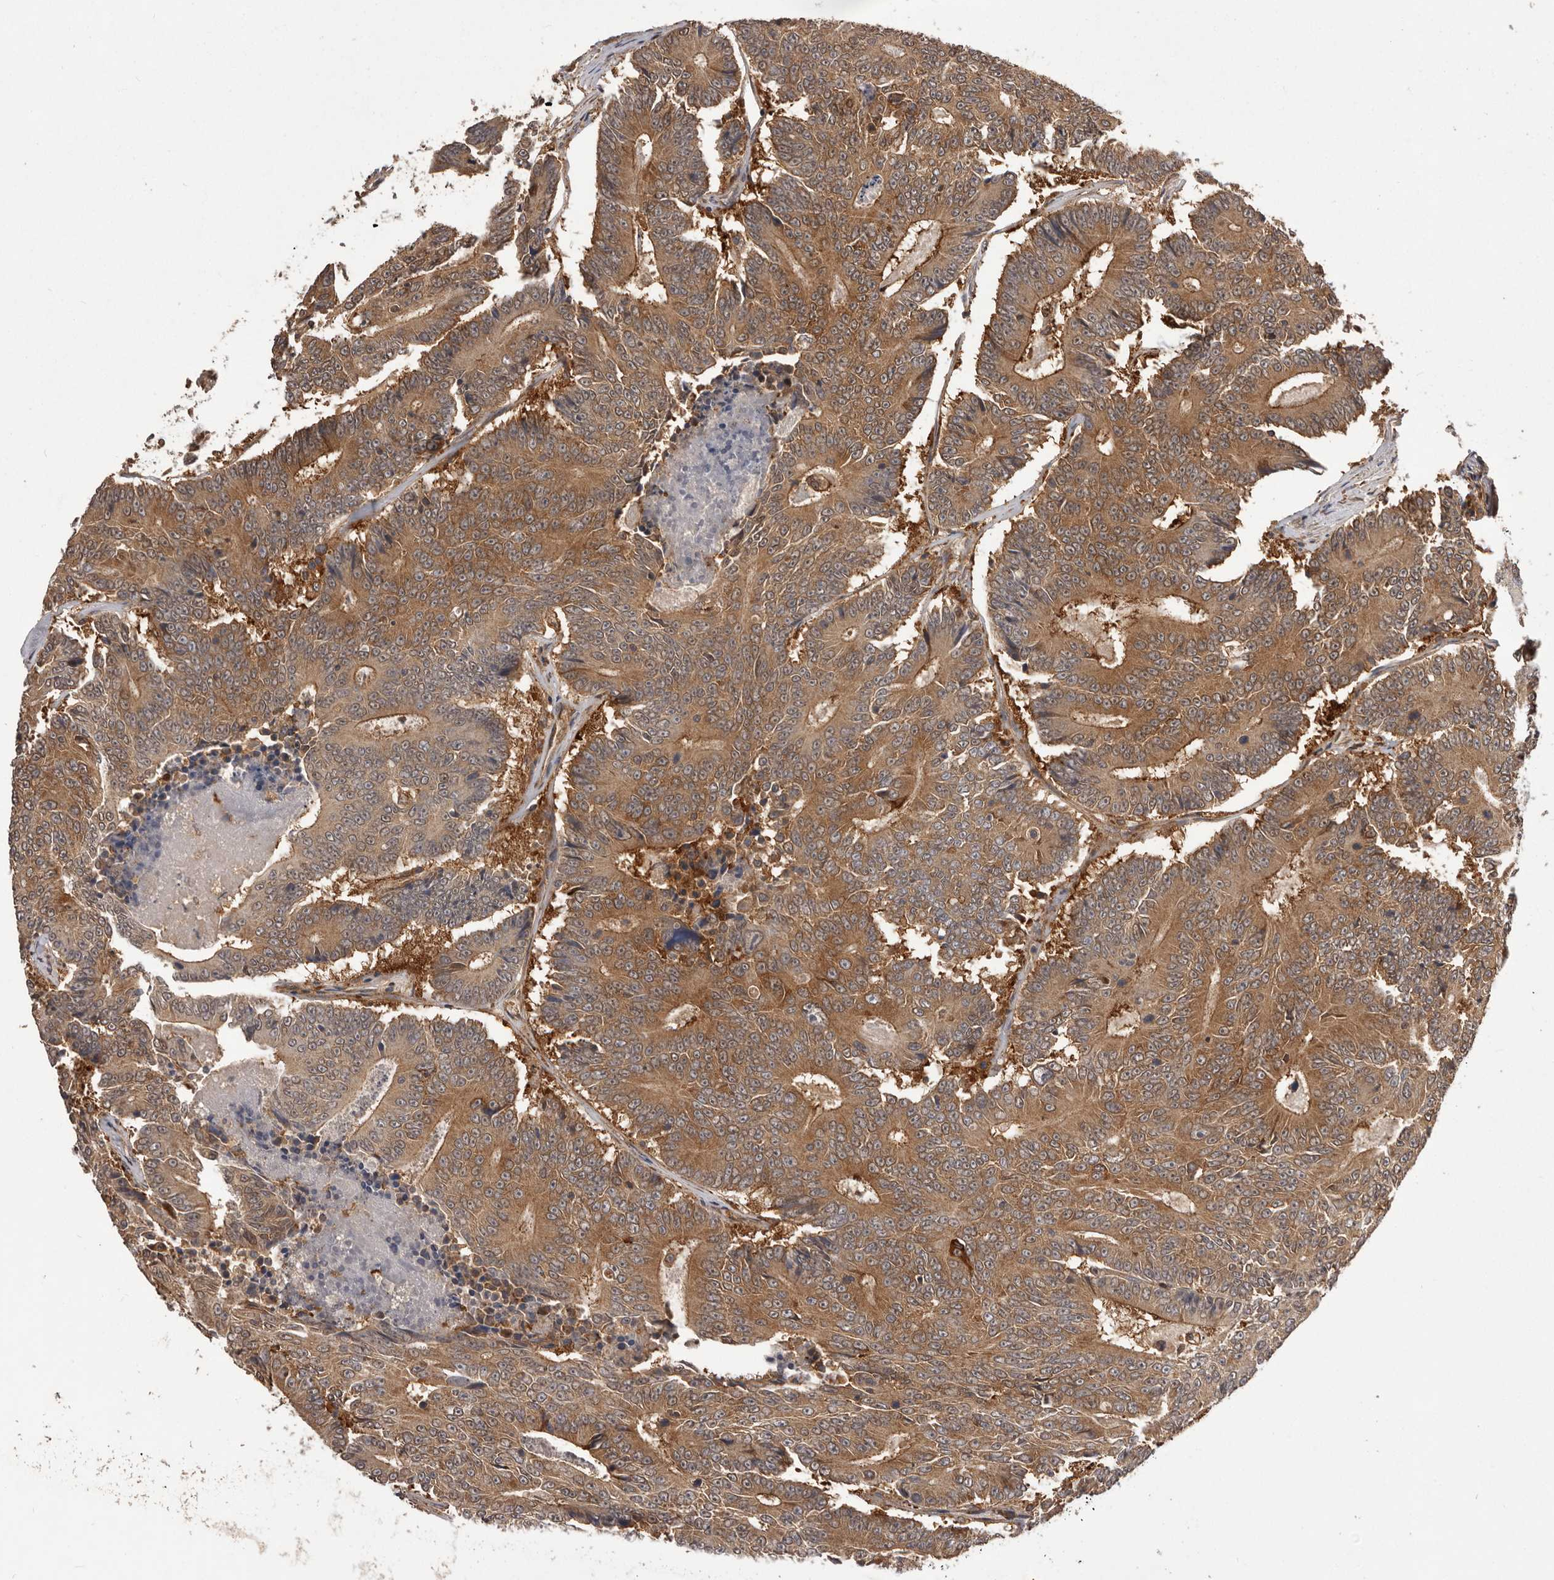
{"staining": {"intensity": "moderate", "quantity": ">75%", "location": "cytoplasmic/membranous"}, "tissue": "colorectal cancer", "cell_type": "Tumor cells", "image_type": "cancer", "snomed": [{"axis": "morphology", "description": "Adenocarcinoma, NOS"}, {"axis": "topography", "description": "Colon"}], "caption": "Moderate cytoplasmic/membranous positivity is appreciated in approximately >75% of tumor cells in adenocarcinoma (colorectal). (DAB (3,3'-diaminobenzidine) = brown stain, brightfield microscopy at high magnification).", "gene": "SLC22A3", "patient": {"sex": "male", "age": 83}}